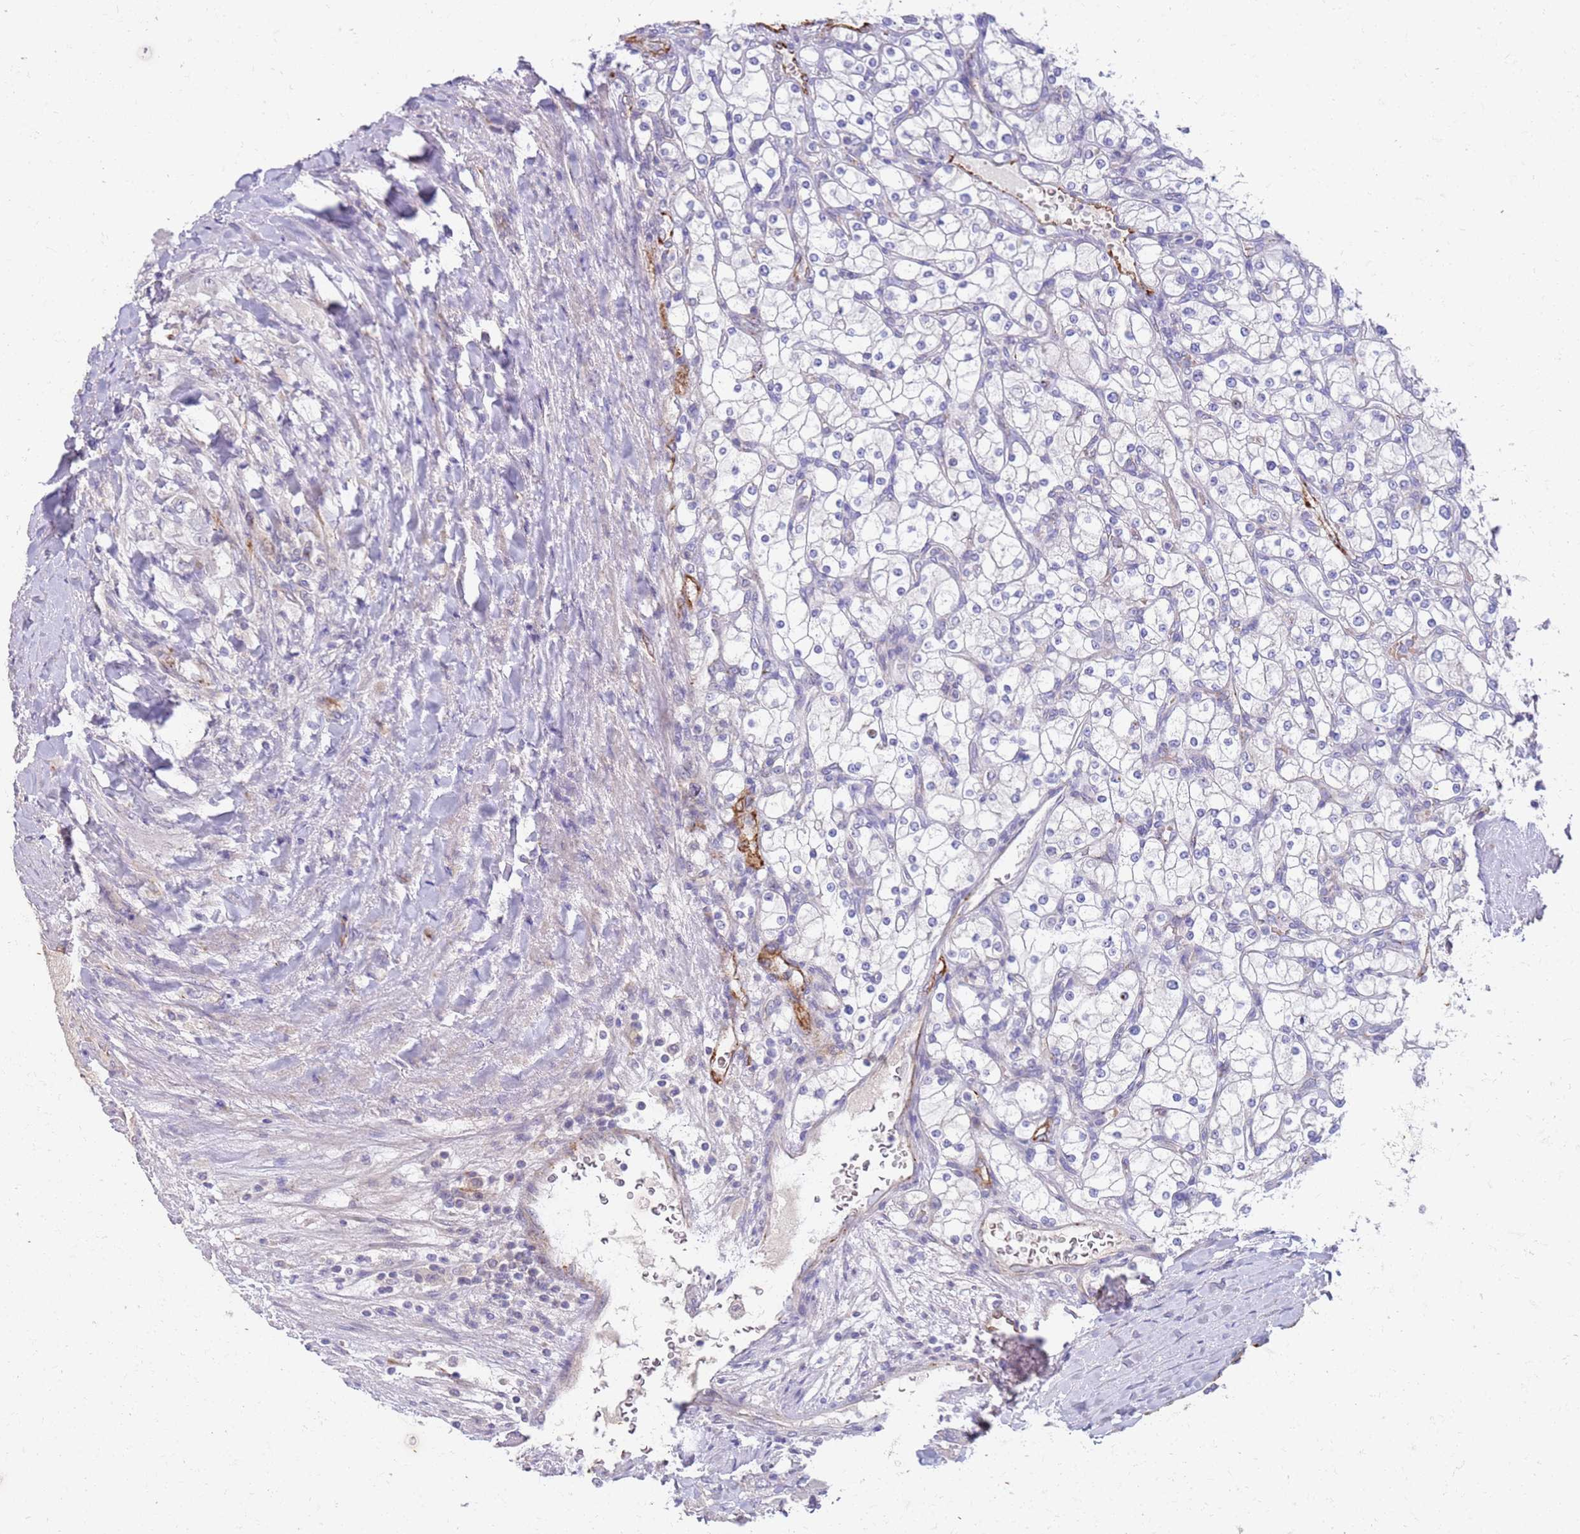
{"staining": {"intensity": "negative", "quantity": "none", "location": "none"}, "tissue": "renal cancer", "cell_type": "Tumor cells", "image_type": "cancer", "snomed": [{"axis": "morphology", "description": "Adenocarcinoma, NOS"}, {"axis": "topography", "description": "Kidney"}], "caption": "This is an immunohistochemistry (IHC) photomicrograph of human renal adenocarcinoma. There is no staining in tumor cells.", "gene": "NMUR2", "patient": {"sex": "male", "age": 80}}